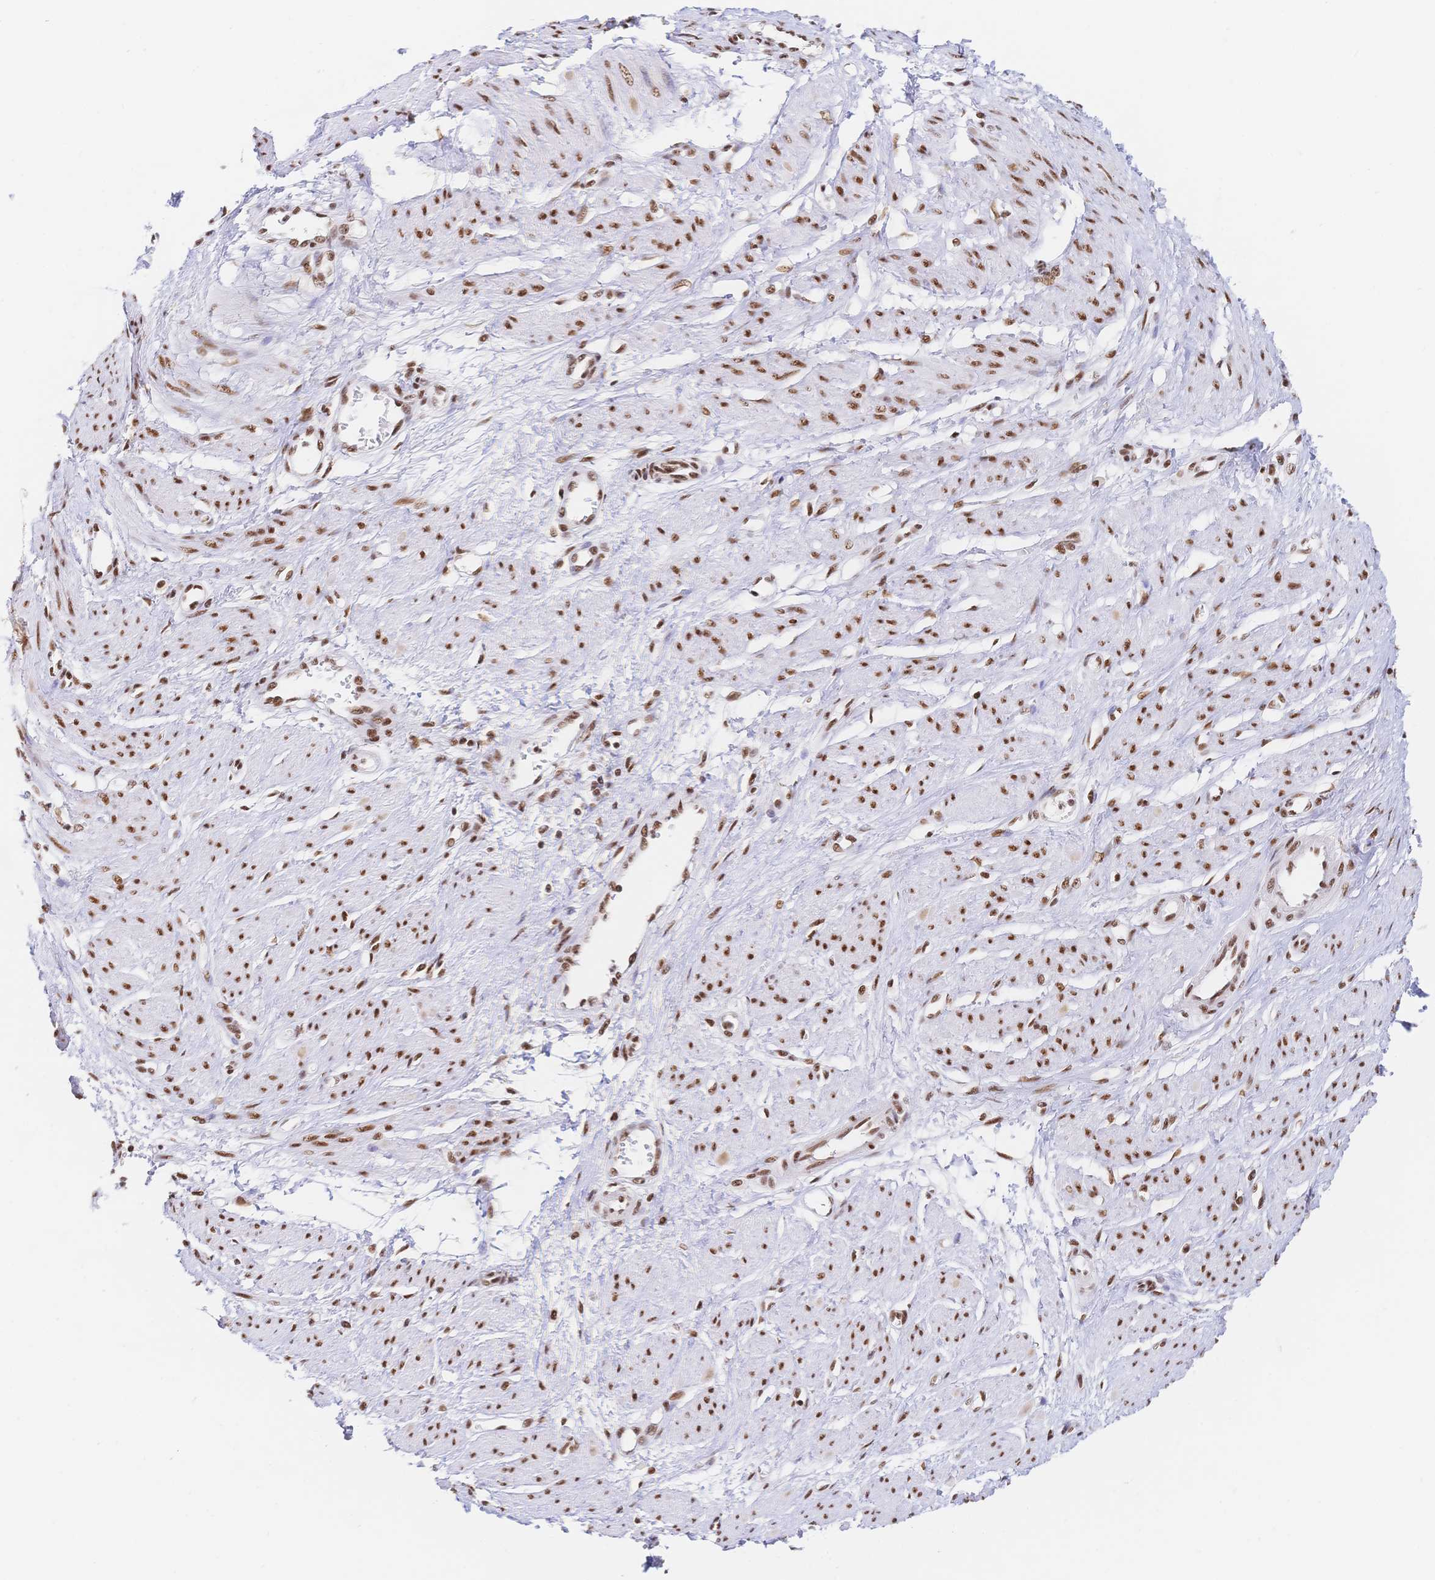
{"staining": {"intensity": "strong", "quantity": ">75%", "location": "nuclear"}, "tissue": "smooth muscle", "cell_type": "Smooth muscle cells", "image_type": "normal", "snomed": [{"axis": "morphology", "description": "Normal tissue, NOS"}, {"axis": "topography", "description": "Smooth muscle"}, {"axis": "topography", "description": "Uterus"}], "caption": "Immunohistochemistry (IHC) (DAB (3,3'-diaminobenzidine)) staining of unremarkable human smooth muscle reveals strong nuclear protein expression in about >75% of smooth muscle cells. Using DAB (3,3'-diaminobenzidine) (brown) and hematoxylin (blue) stains, captured at high magnification using brightfield microscopy.", "gene": "SRSF1", "patient": {"sex": "female", "age": 39}}